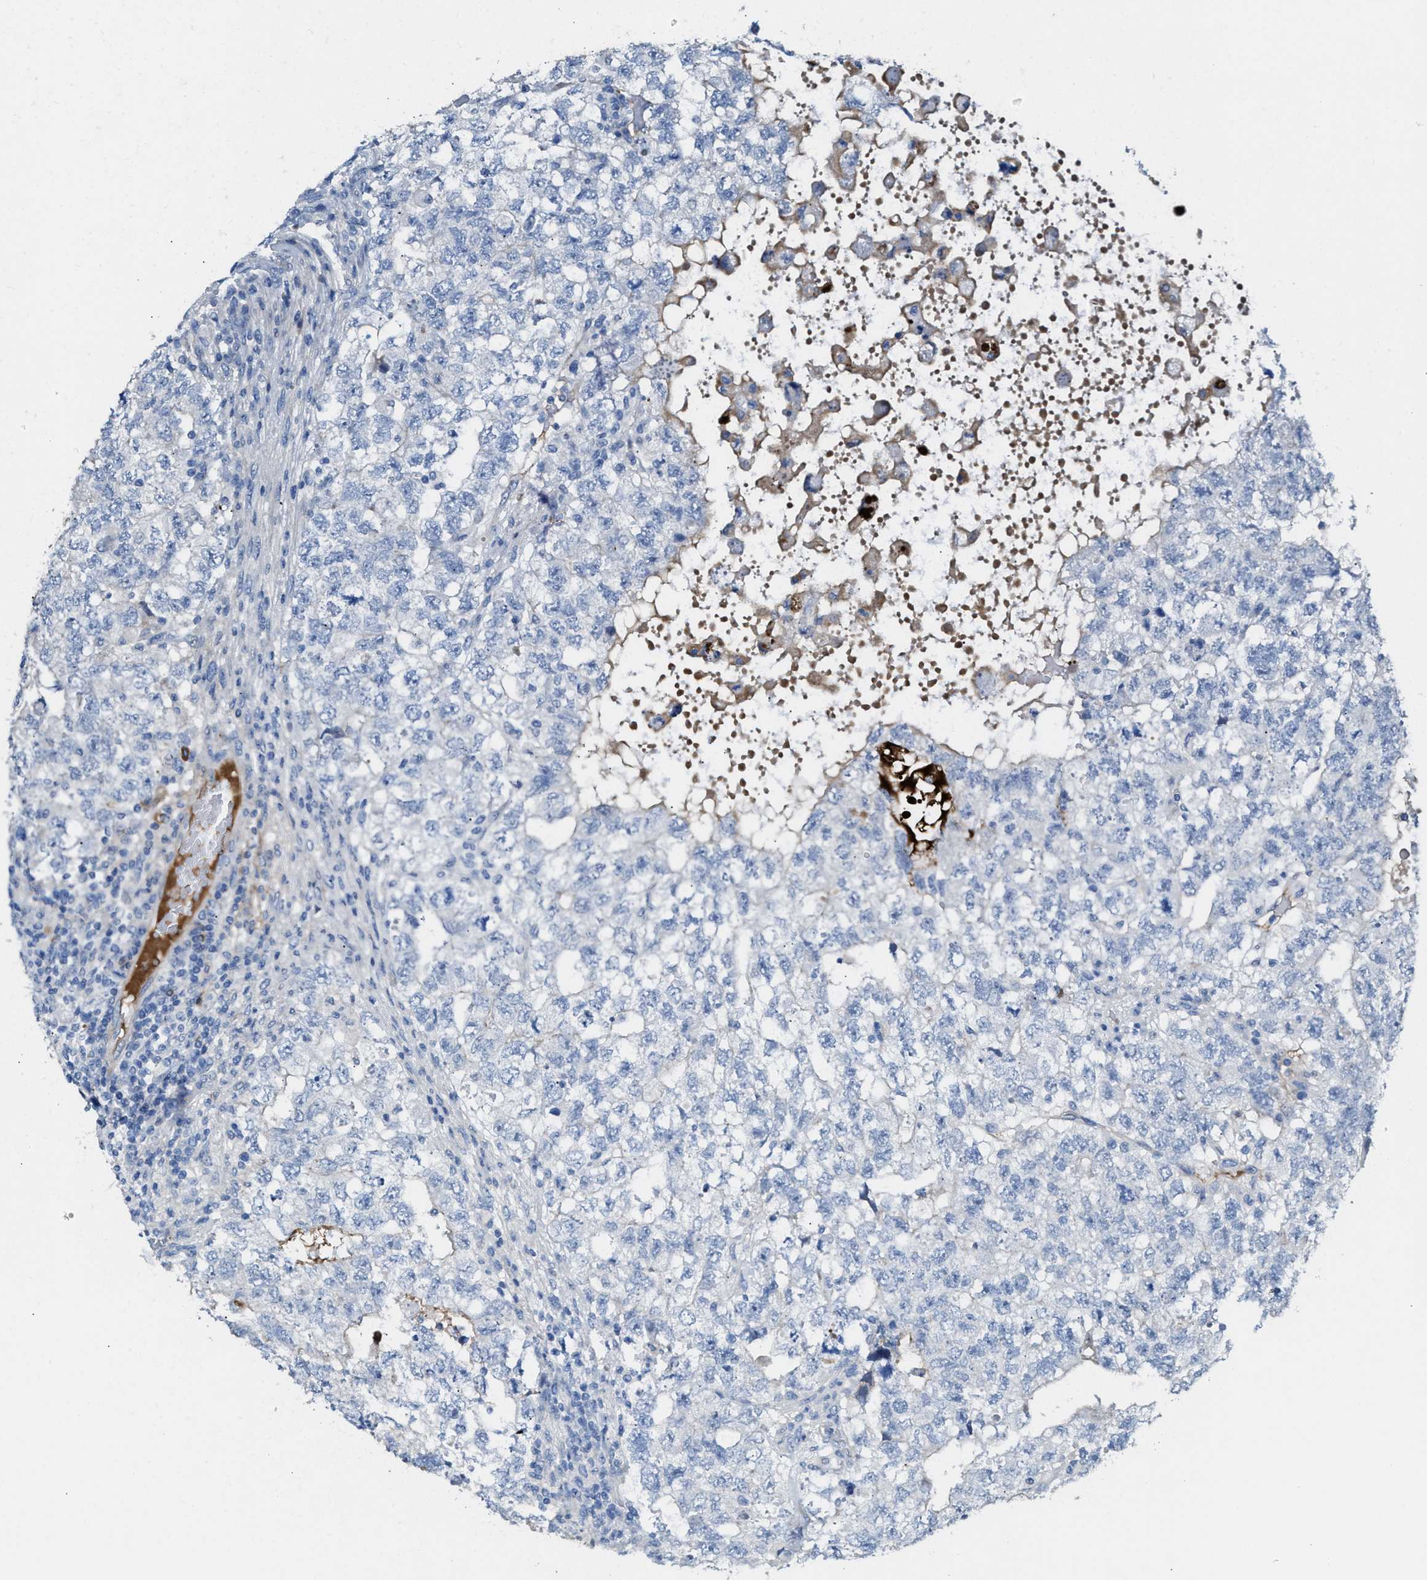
{"staining": {"intensity": "negative", "quantity": "none", "location": "none"}, "tissue": "testis cancer", "cell_type": "Tumor cells", "image_type": "cancer", "snomed": [{"axis": "morphology", "description": "Carcinoma, Embryonal, NOS"}, {"axis": "topography", "description": "Testis"}], "caption": "The immunohistochemistry micrograph has no significant staining in tumor cells of testis cancer tissue. (Brightfield microscopy of DAB immunohistochemistry (IHC) at high magnification).", "gene": "MPP3", "patient": {"sex": "male", "age": 36}}